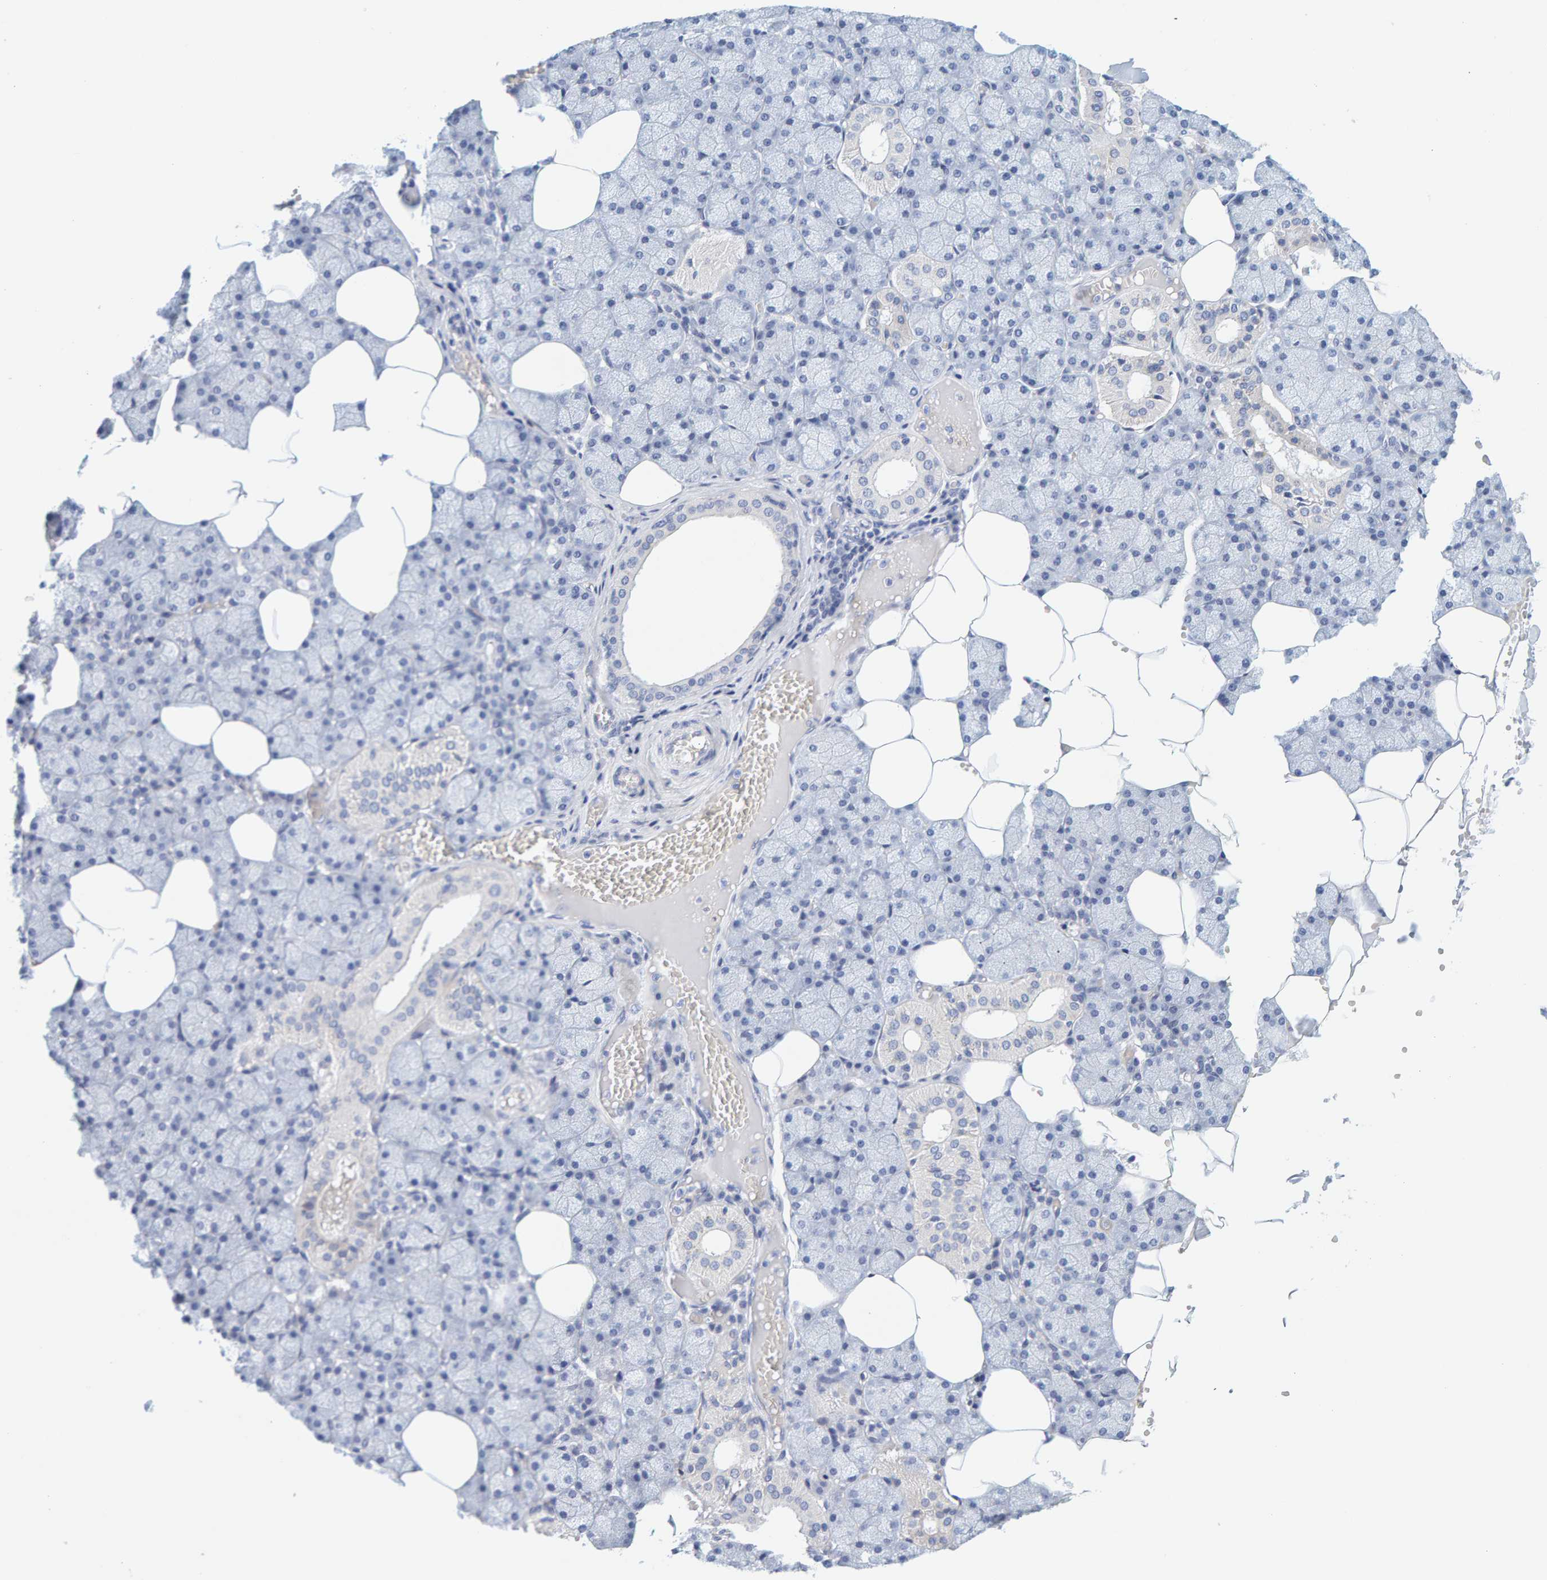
{"staining": {"intensity": "negative", "quantity": "none", "location": "none"}, "tissue": "salivary gland", "cell_type": "Glandular cells", "image_type": "normal", "snomed": [{"axis": "morphology", "description": "Normal tissue, NOS"}, {"axis": "topography", "description": "Salivary gland"}], "caption": "Immunohistochemistry of unremarkable human salivary gland displays no staining in glandular cells.", "gene": "MOG", "patient": {"sex": "male", "age": 62}}